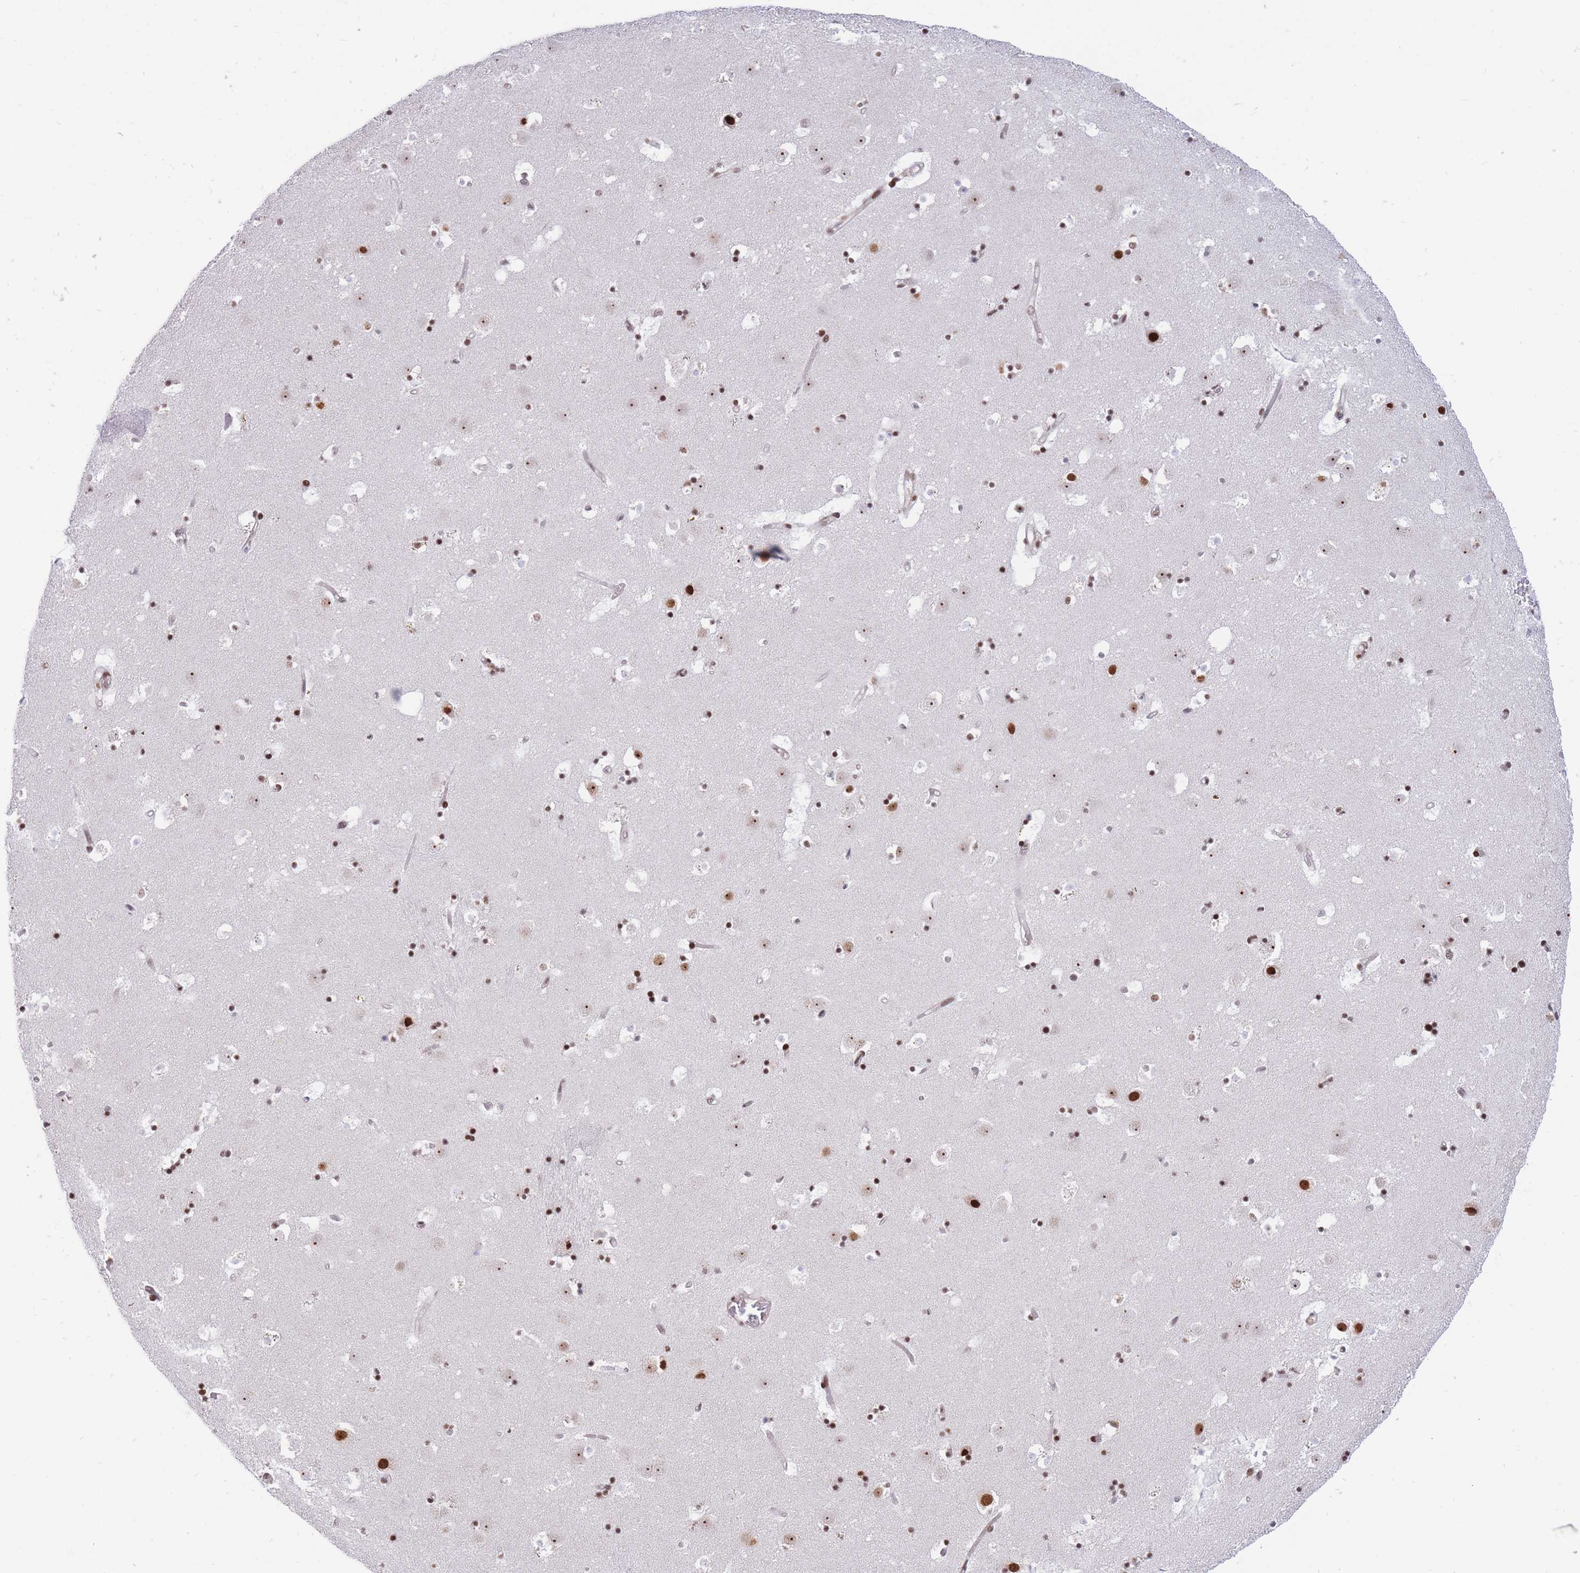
{"staining": {"intensity": "strong", "quantity": ">75%", "location": "nuclear"}, "tissue": "caudate", "cell_type": "Glial cells", "image_type": "normal", "snomed": [{"axis": "morphology", "description": "Normal tissue, NOS"}, {"axis": "topography", "description": "Lateral ventricle wall"}], "caption": "This image displays unremarkable caudate stained with IHC to label a protein in brown. The nuclear of glial cells show strong positivity for the protein. Nuclei are counter-stained blue.", "gene": "TARBP2", "patient": {"sex": "male", "age": 58}}